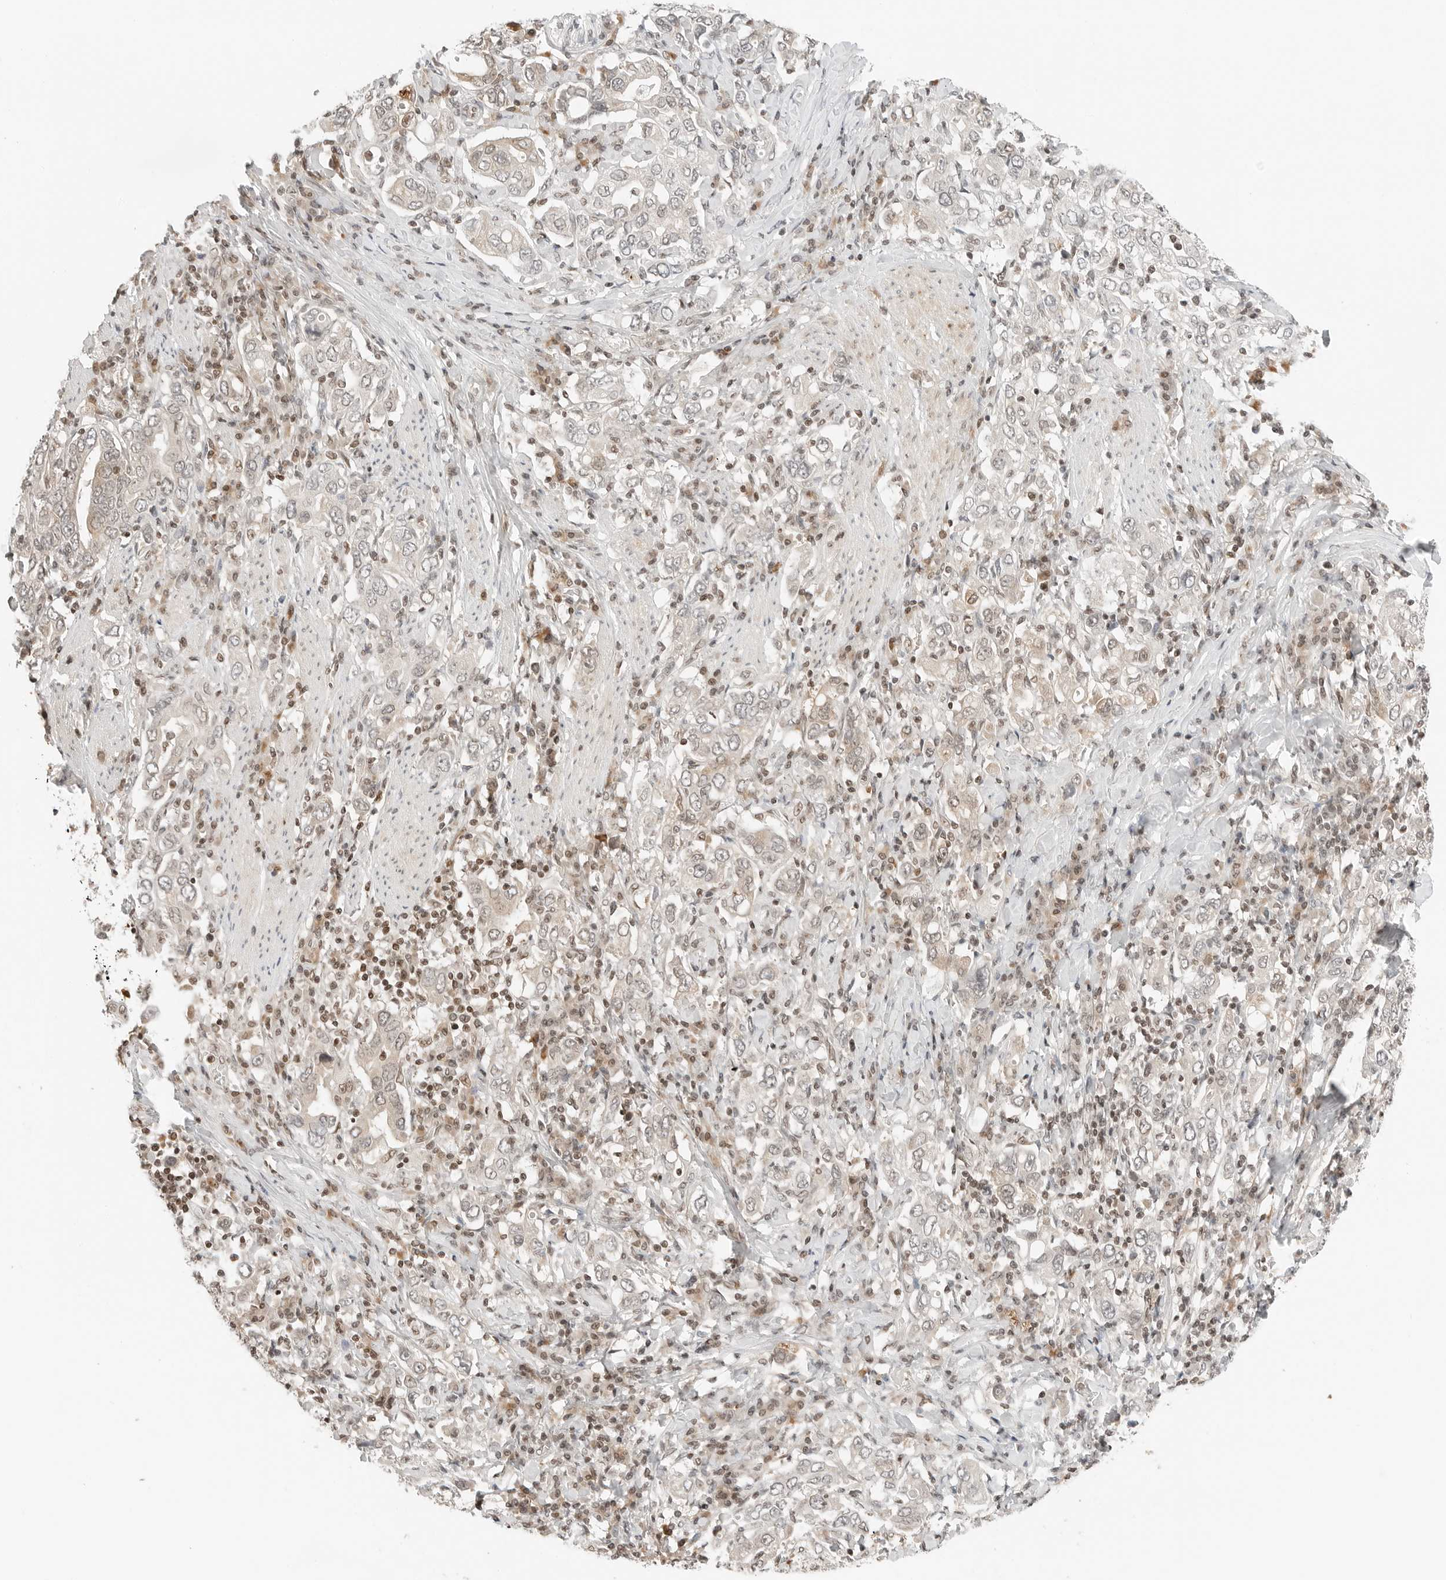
{"staining": {"intensity": "weak", "quantity": "<25%", "location": "cytoplasmic/membranous"}, "tissue": "stomach cancer", "cell_type": "Tumor cells", "image_type": "cancer", "snomed": [{"axis": "morphology", "description": "Adenocarcinoma, NOS"}, {"axis": "topography", "description": "Stomach, upper"}], "caption": "Stomach cancer was stained to show a protein in brown. There is no significant positivity in tumor cells. Brightfield microscopy of IHC stained with DAB (brown) and hematoxylin (blue), captured at high magnification.", "gene": "CRTC2", "patient": {"sex": "male", "age": 62}}